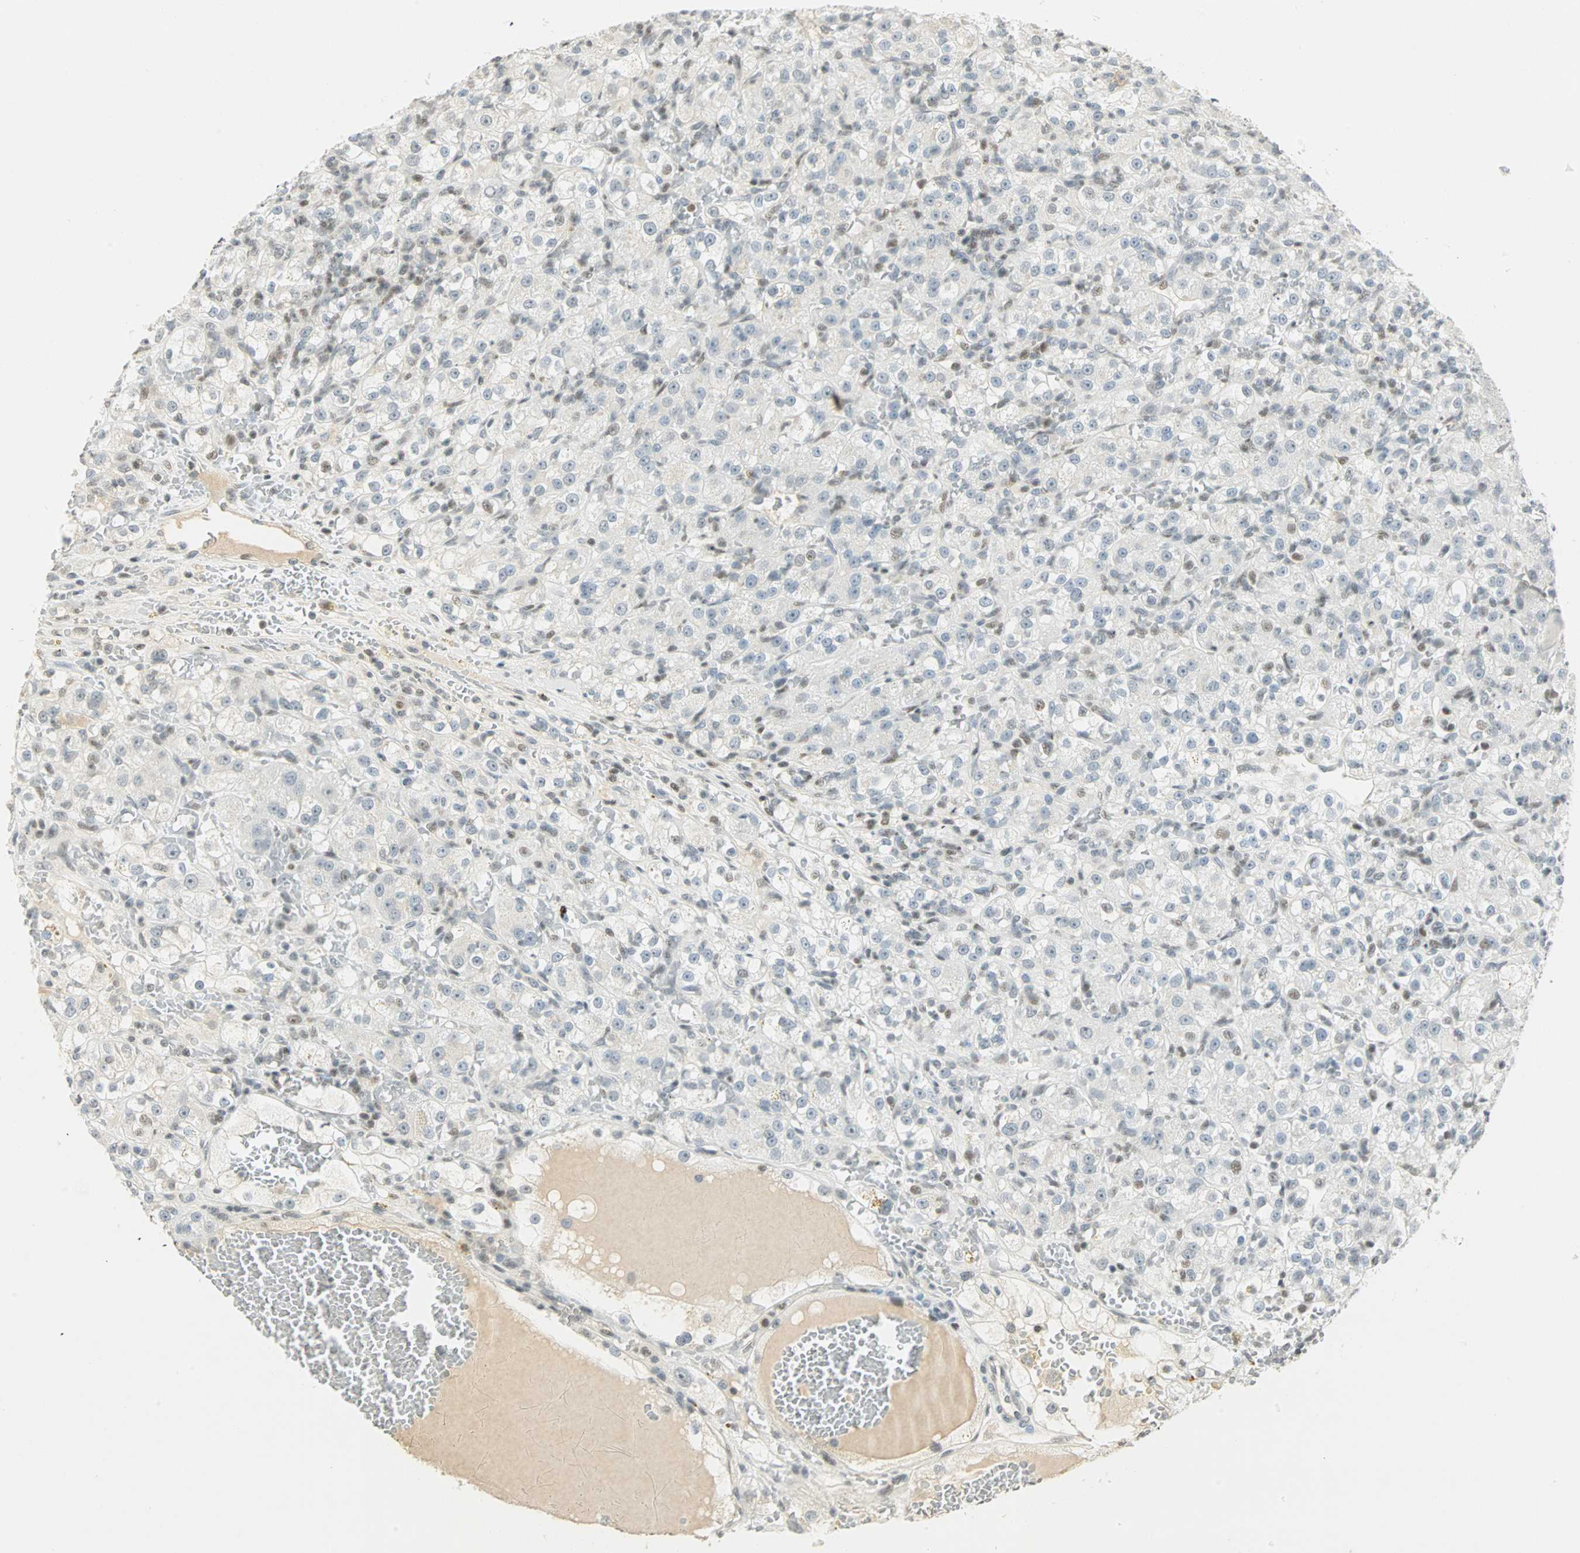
{"staining": {"intensity": "weak", "quantity": "<25%", "location": "nuclear"}, "tissue": "renal cancer", "cell_type": "Tumor cells", "image_type": "cancer", "snomed": [{"axis": "morphology", "description": "Normal tissue, NOS"}, {"axis": "morphology", "description": "Adenocarcinoma, NOS"}, {"axis": "topography", "description": "Kidney"}], "caption": "Renal adenocarcinoma was stained to show a protein in brown. There is no significant positivity in tumor cells. (DAB immunohistochemistry (IHC), high magnification).", "gene": "SMAD3", "patient": {"sex": "male", "age": 61}}